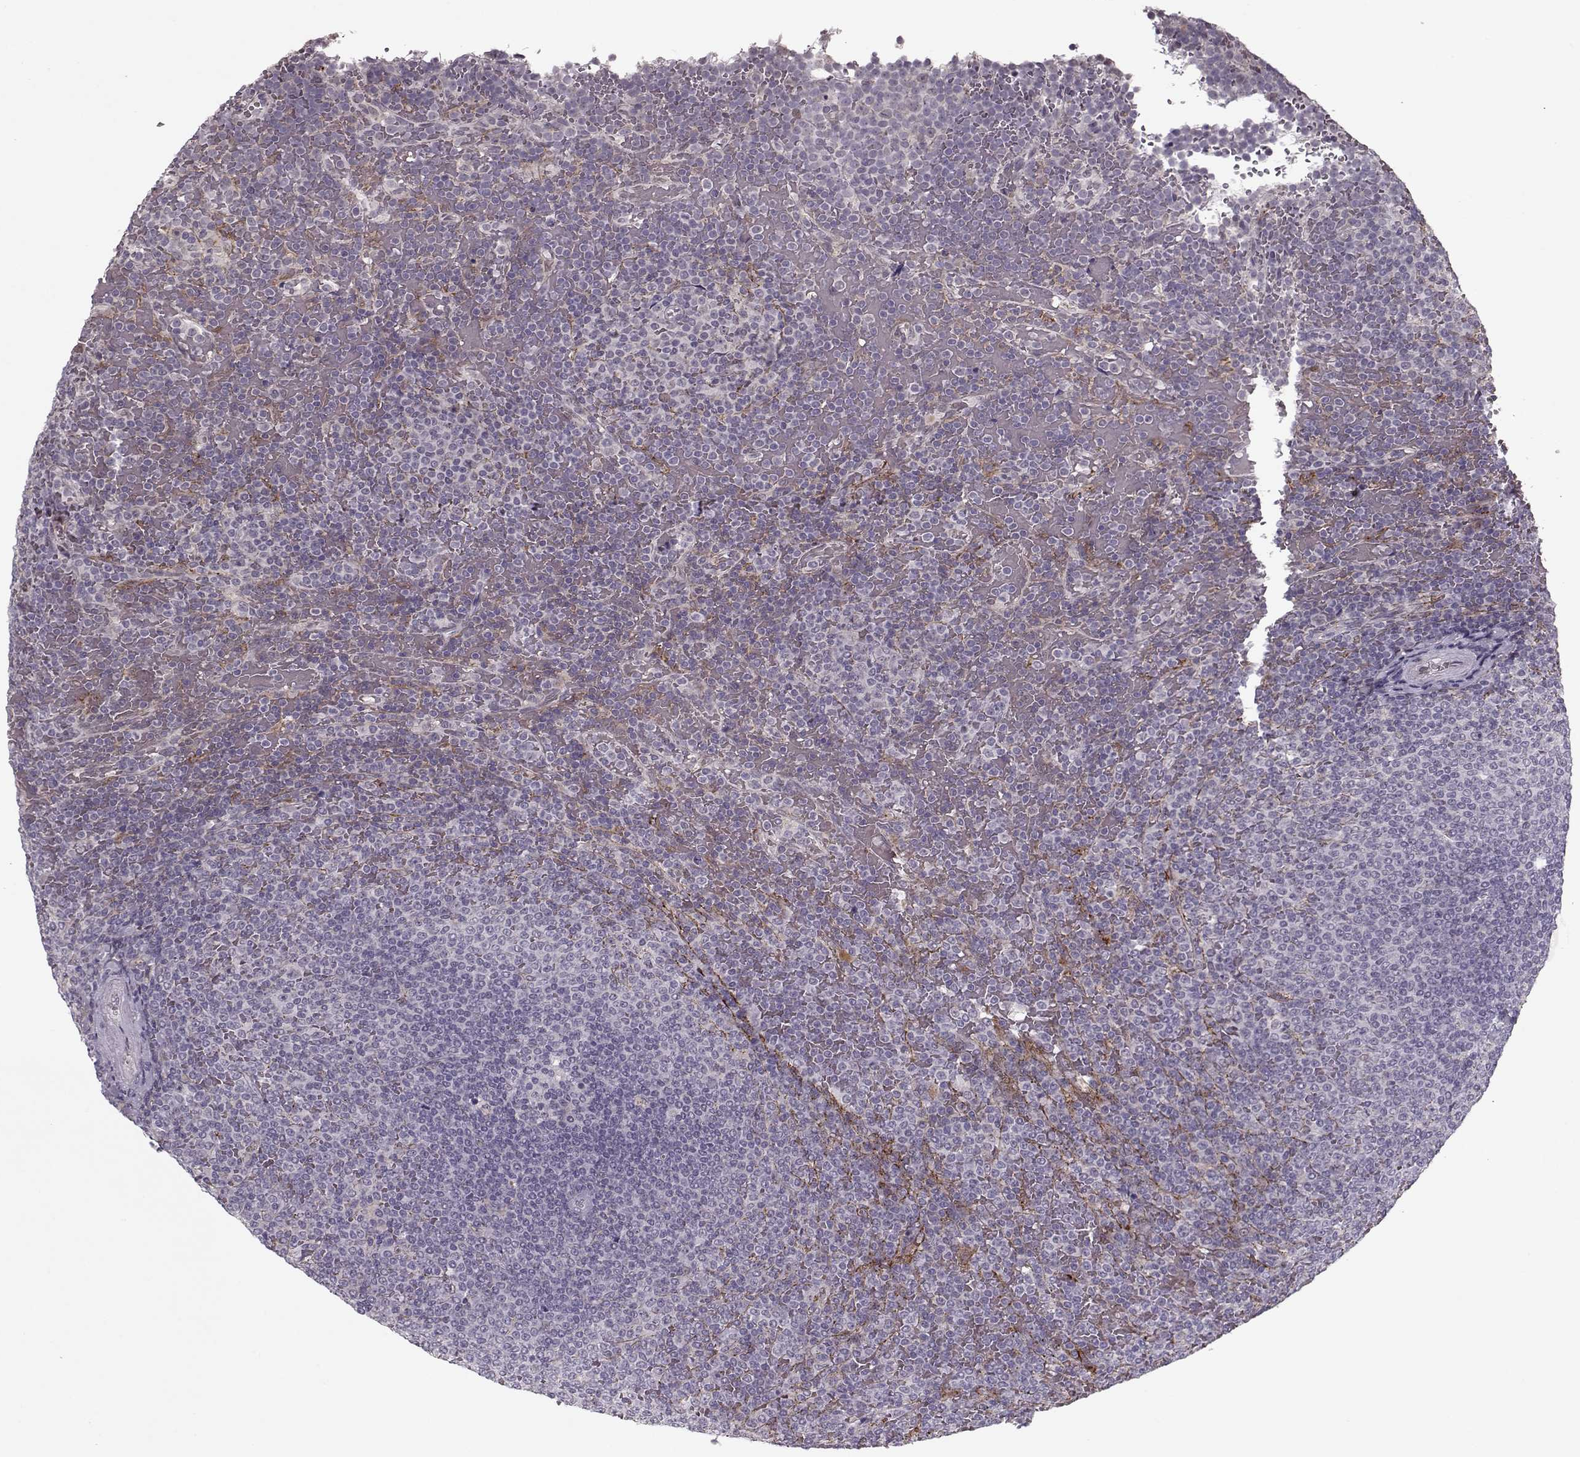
{"staining": {"intensity": "negative", "quantity": "none", "location": "none"}, "tissue": "lymphoma", "cell_type": "Tumor cells", "image_type": "cancer", "snomed": [{"axis": "morphology", "description": "Malignant lymphoma, non-Hodgkin's type, Low grade"}, {"axis": "topography", "description": "Spleen"}], "caption": "Immunohistochemistry (IHC) of low-grade malignant lymphoma, non-Hodgkin's type displays no staining in tumor cells.", "gene": "DNAI3", "patient": {"sex": "female", "age": 77}}